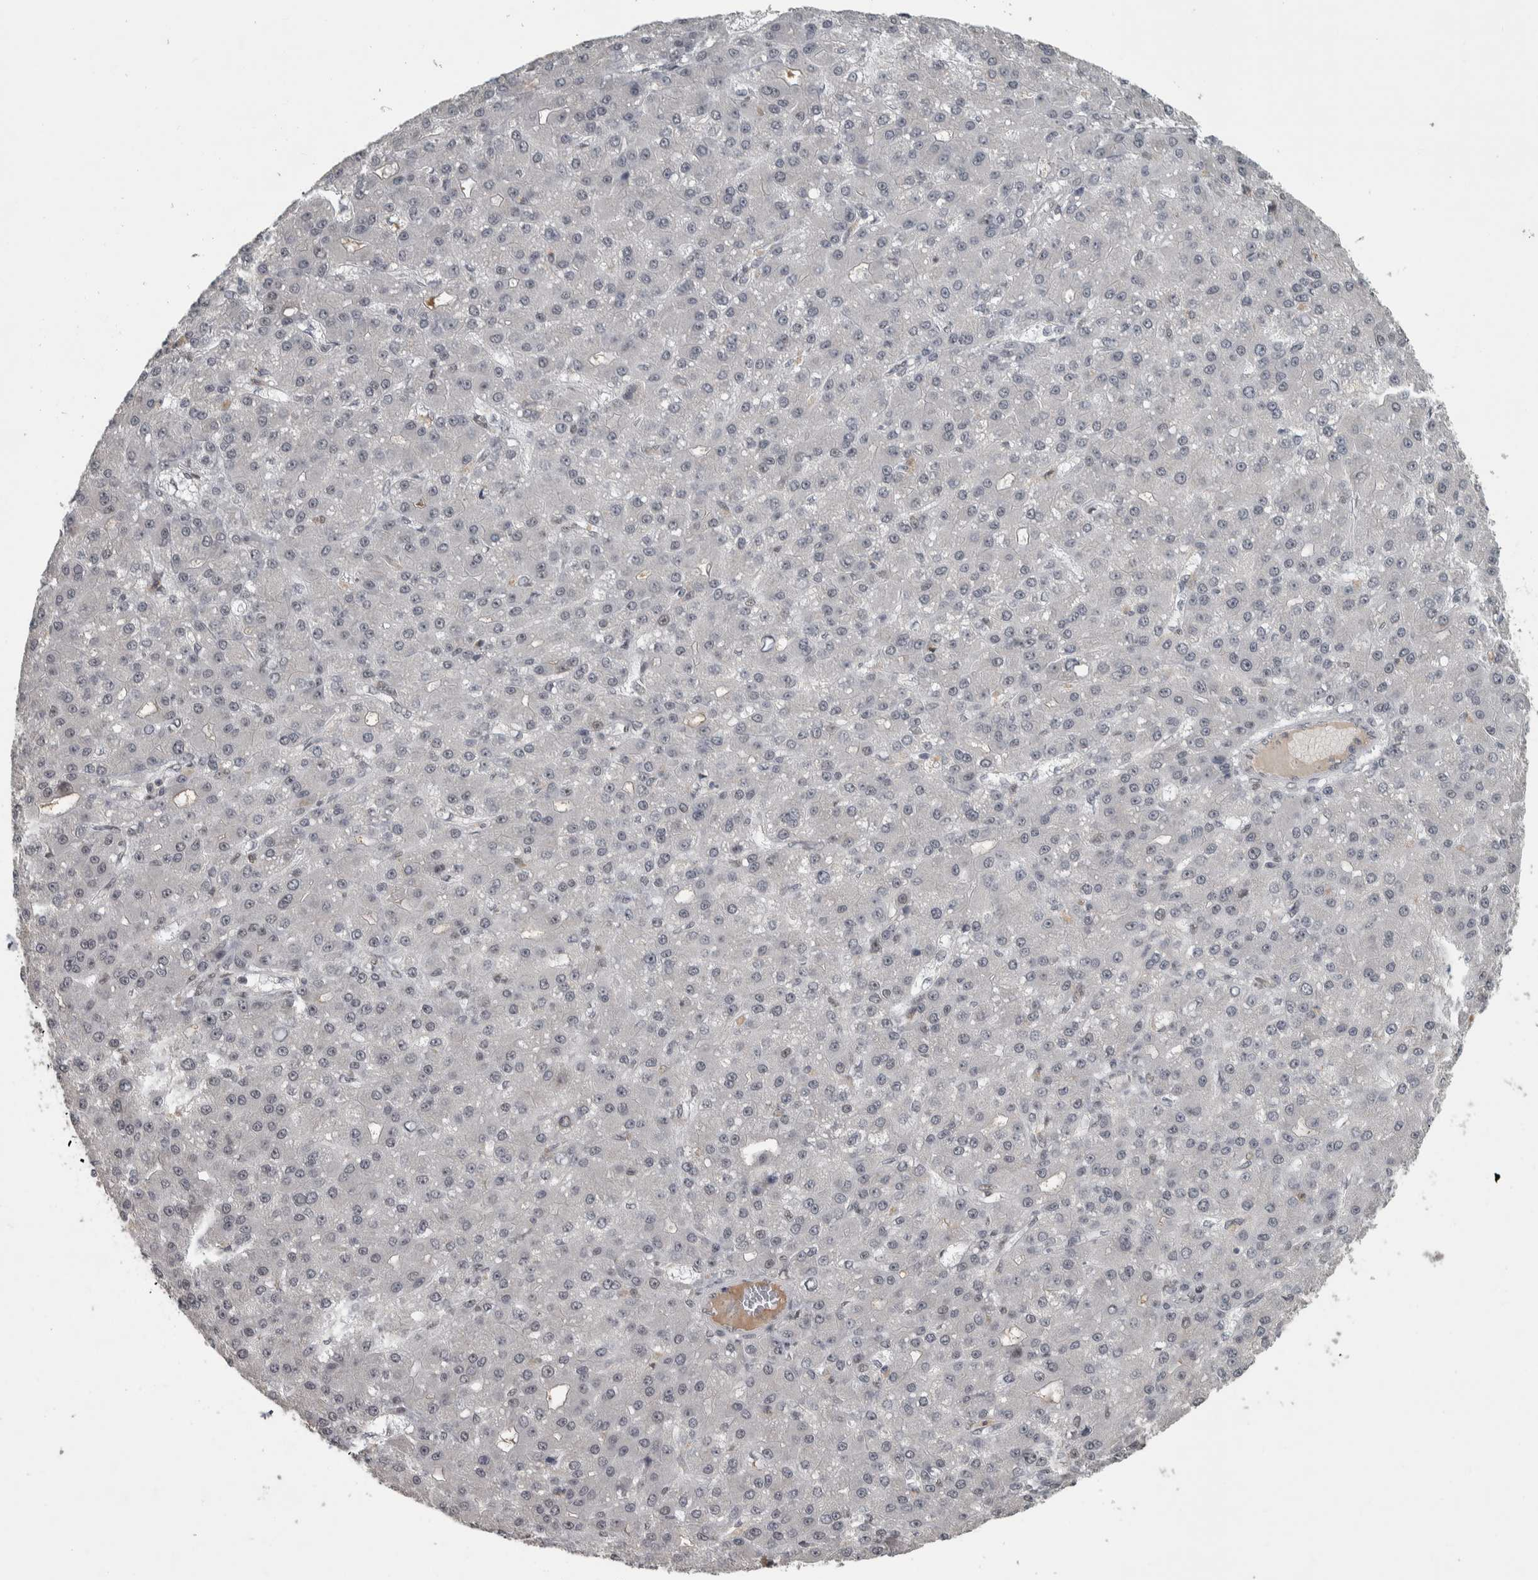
{"staining": {"intensity": "negative", "quantity": "none", "location": "none"}, "tissue": "liver cancer", "cell_type": "Tumor cells", "image_type": "cancer", "snomed": [{"axis": "morphology", "description": "Carcinoma, Hepatocellular, NOS"}, {"axis": "topography", "description": "Liver"}], "caption": "The IHC photomicrograph has no significant expression in tumor cells of liver hepatocellular carcinoma tissue.", "gene": "DDX42", "patient": {"sex": "male", "age": 67}}